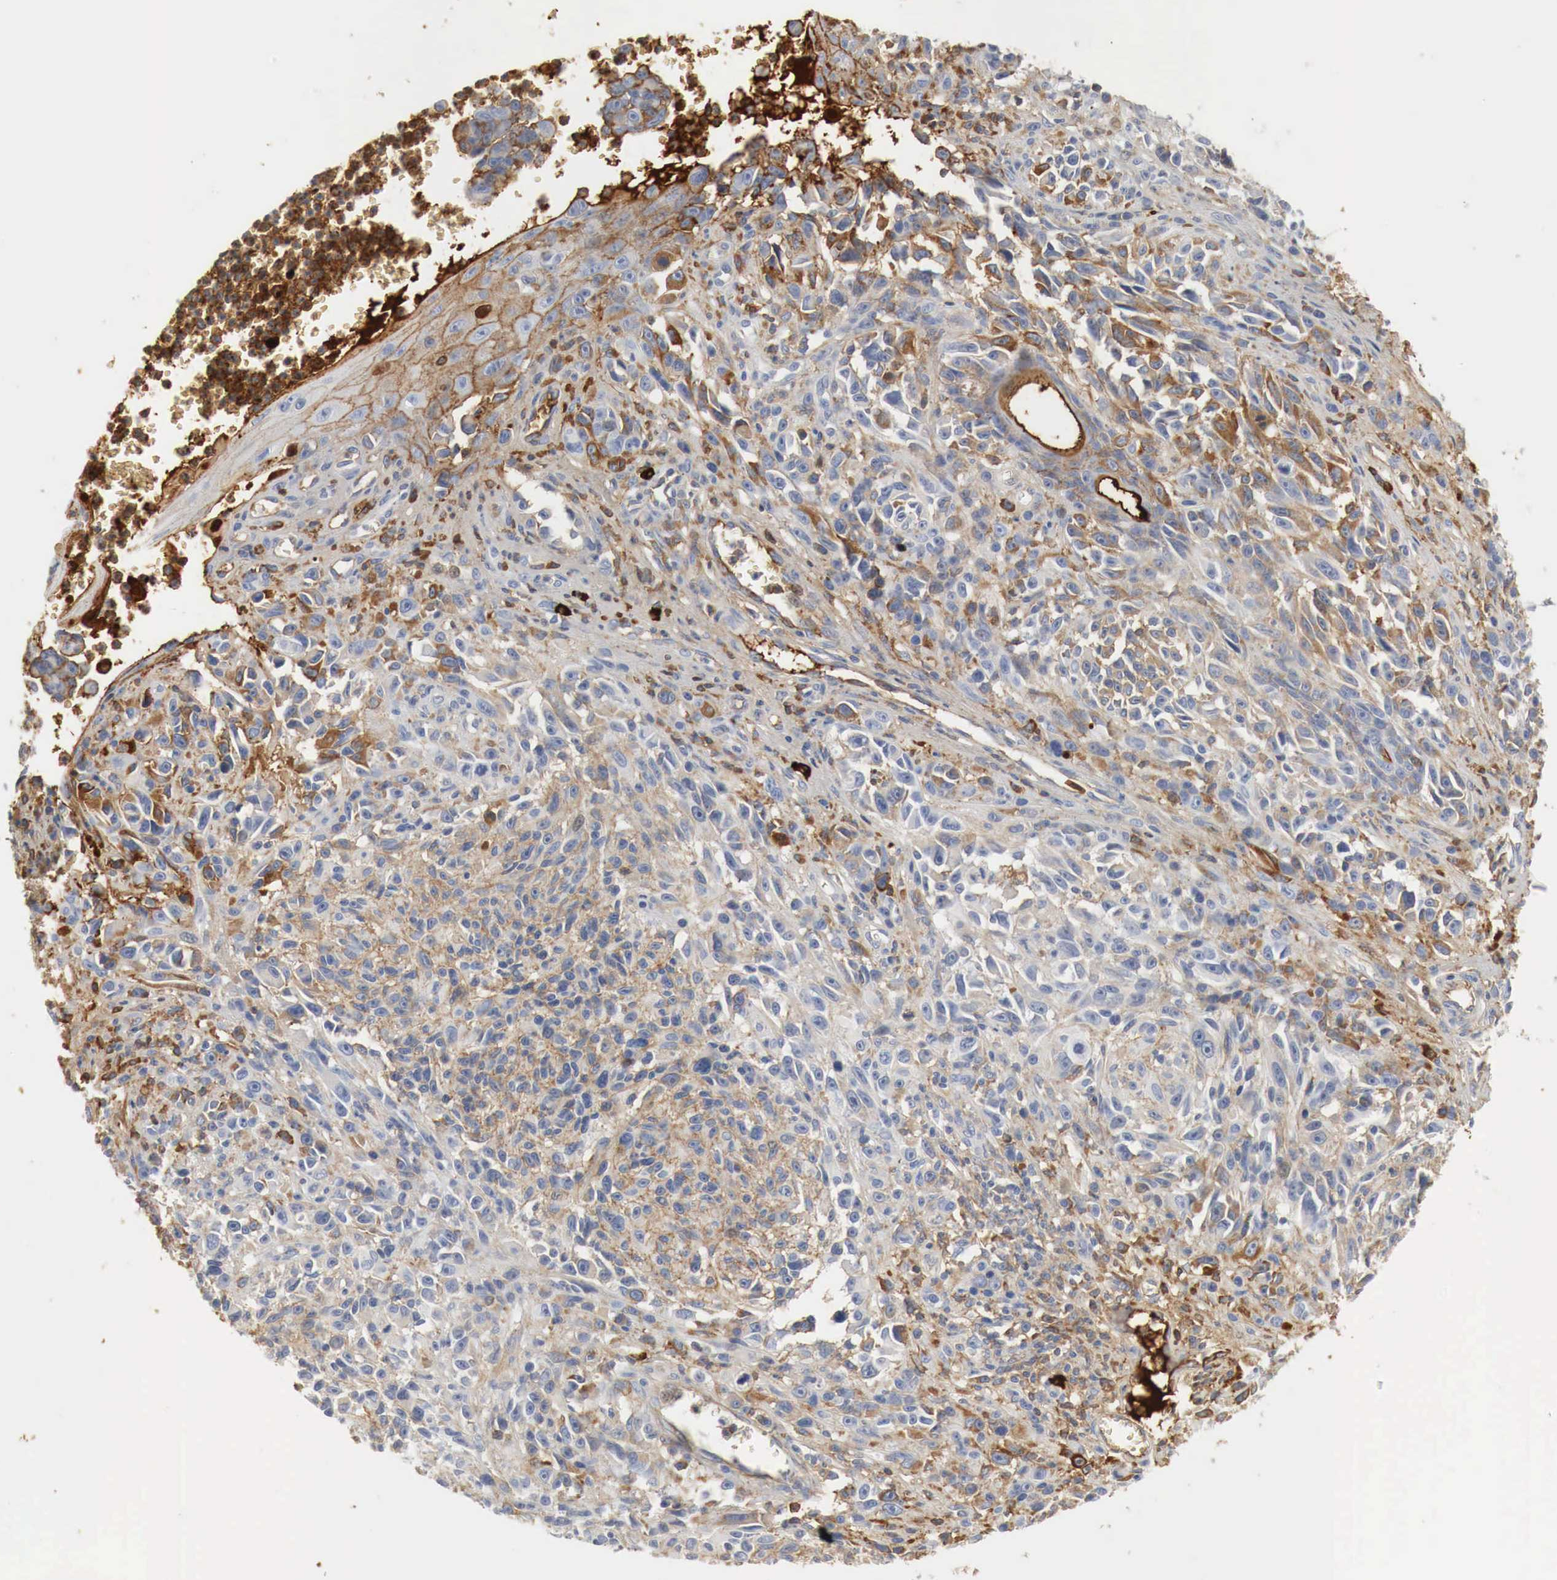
{"staining": {"intensity": "weak", "quantity": "<25%", "location": "cytoplasmic/membranous"}, "tissue": "melanoma", "cell_type": "Tumor cells", "image_type": "cancer", "snomed": [{"axis": "morphology", "description": "Malignant melanoma, NOS"}, {"axis": "topography", "description": "Skin"}], "caption": "An immunohistochemistry image of melanoma is shown. There is no staining in tumor cells of melanoma.", "gene": "IGLC3", "patient": {"sex": "female", "age": 82}}